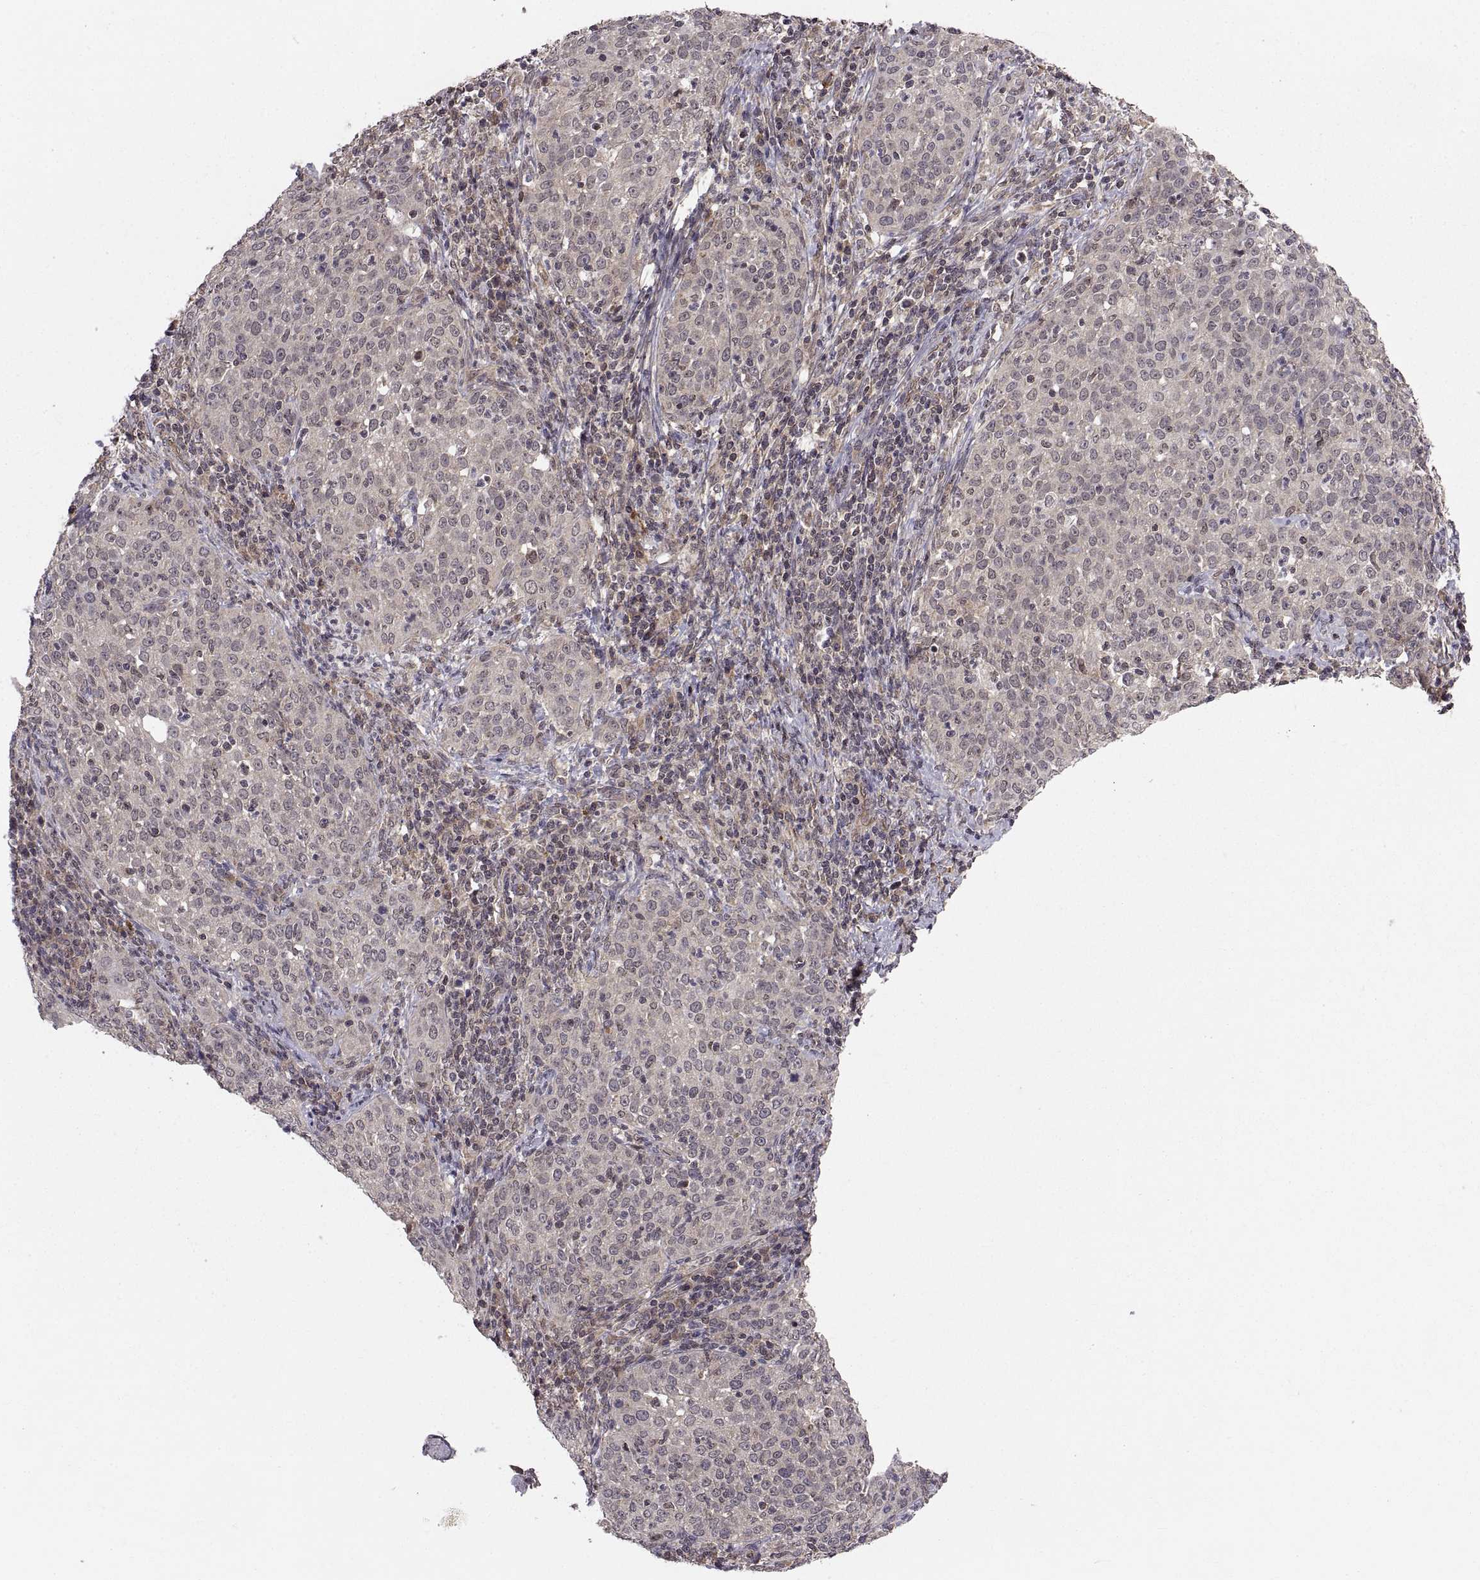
{"staining": {"intensity": "weak", "quantity": "<25%", "location": "cytoplasmic/membranous"}, "tissue": "cervical cancer", "cell_type": "Tumor cells", "image_type": "cancer", "snomed": [{"axis": "morphology", "description": "Squamous cell carcinoma, NOS"}, {"axis": "topography", "description": "Cervix"}], "caption": "Cervical squamous cell carcinoma was stained to show a protein in brown. There is no significant positivity in tumor cells.", "gene": "ABL2", "patient": {"sex": "female", "age": 51}}